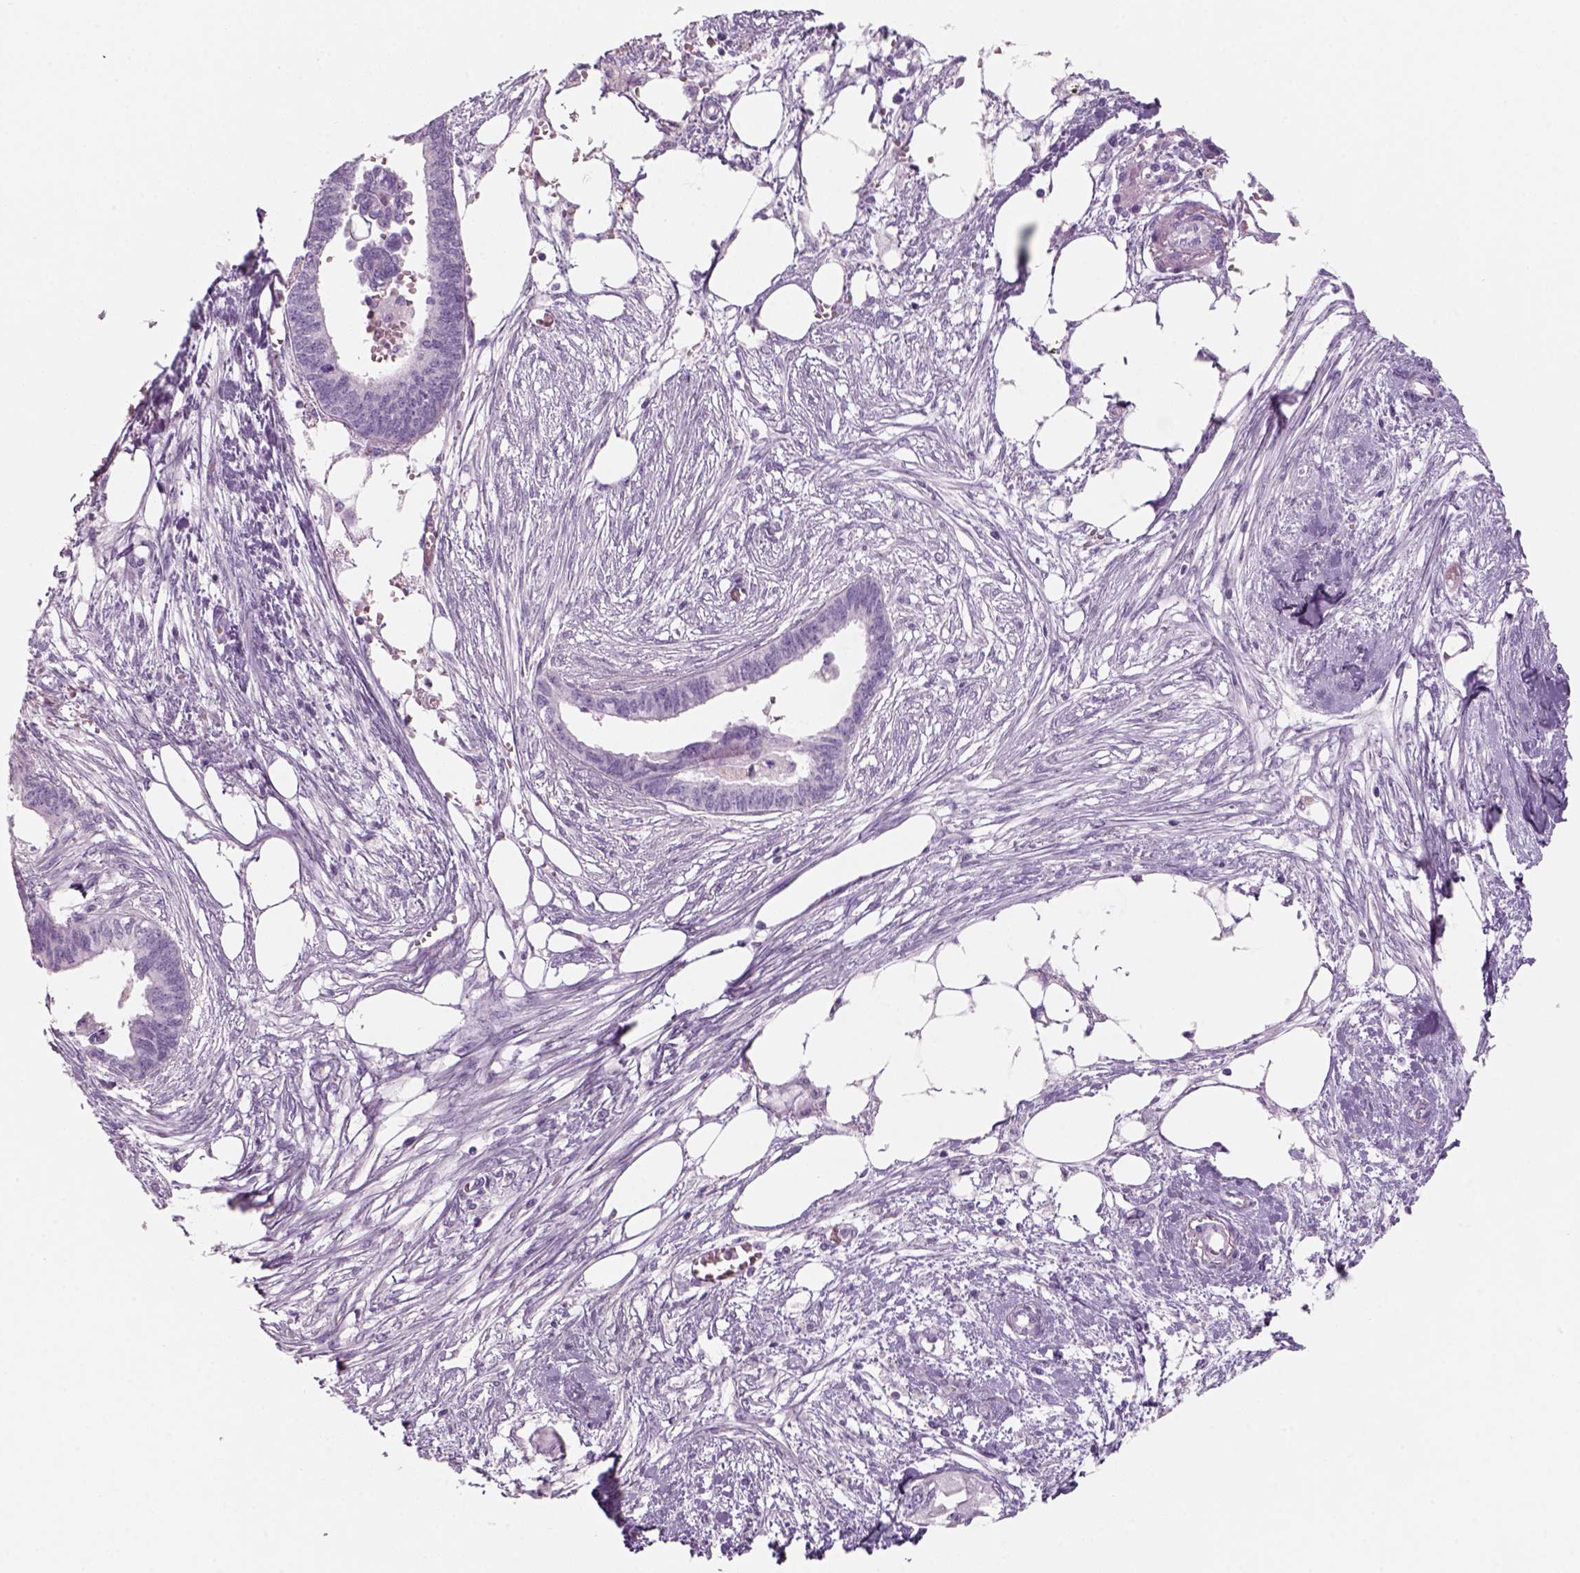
{"staining": {"intensity": "negative", "quantity": "none", "location": "none"}, "tissue": "endometrial cancer", "cell_type": "Tumor cells", "image_type": "cancer", "snomed": [{"axis": "morphology", "description": "Adenocarcinoma, NOS"}, {"axis": "morphology", "description": "Adenocarcinoma, metastatic, NOS"}, {"axis": "topography", "description": "Adipose tissue"}, {"axis": "topography", "description": "Endometrium"}], "caption": "Immunohistochemistry histopathology image of neoplastic tissue: human endometrial metastatic adenocarcinoma stained with DAB demonstrates no significant protein positivity in tumor cells.", "gene": "KRTAP11-1", "patient": {"sex": "female", "age": 67}}